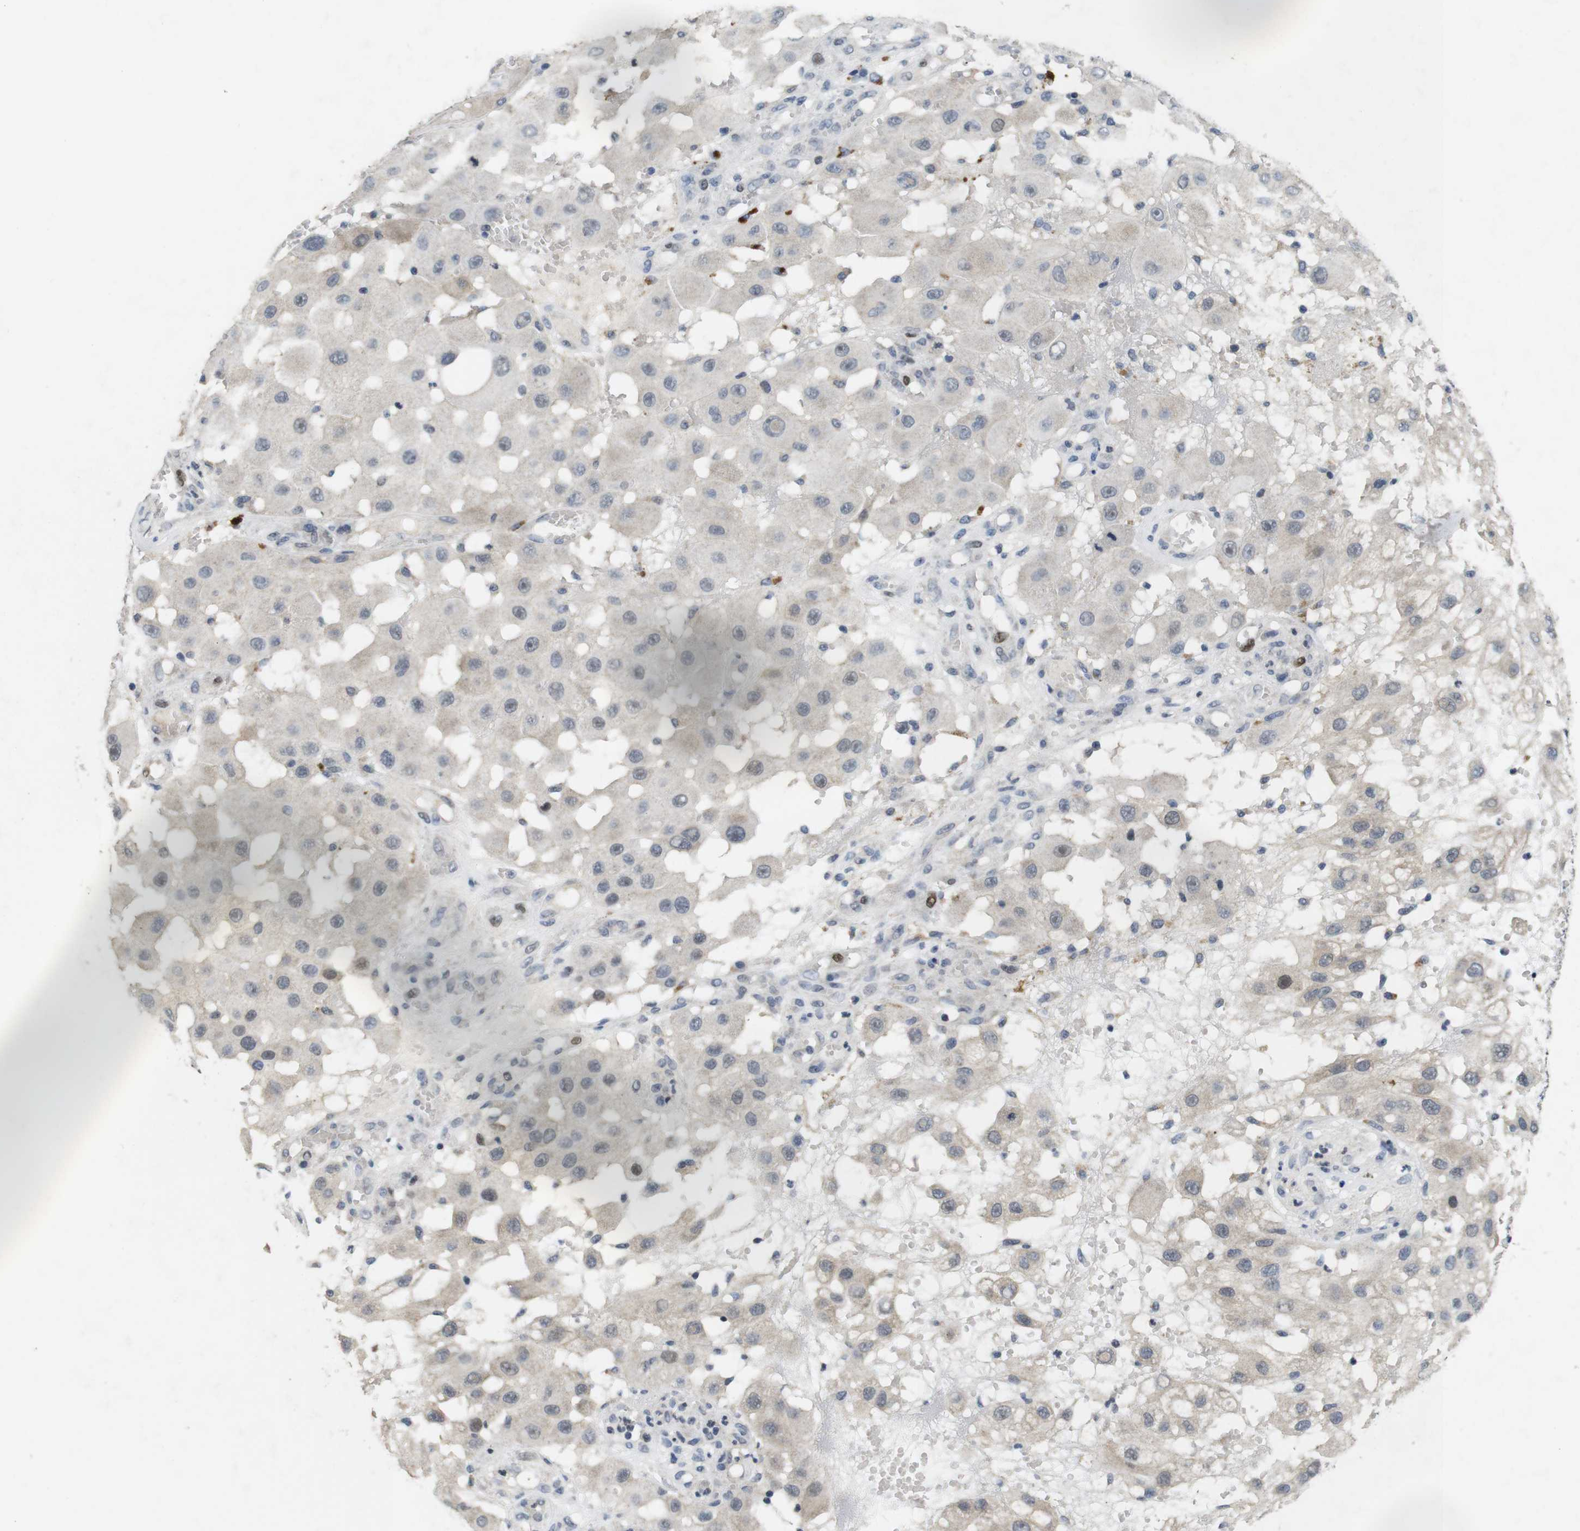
{"staining": {"intensity": "weak", "quantity": "<25%", "location": "cytoplasmic/membranous"}, "tissue": "melanoma", "cell_type": "Tumor cells", "image_type": "cancer", "snomed": [{"axis": "morphology", "description": "Malignant melanoma, NOS"}, {"axis": "topography", "description": "Skin"}], "caption": "Tumor cells show no significant protein expression in melanoma. (IHC, brightfield microscopy, high magnification).", "gene": "SKP2", "patient": {"sex": "female", "age": 81}}